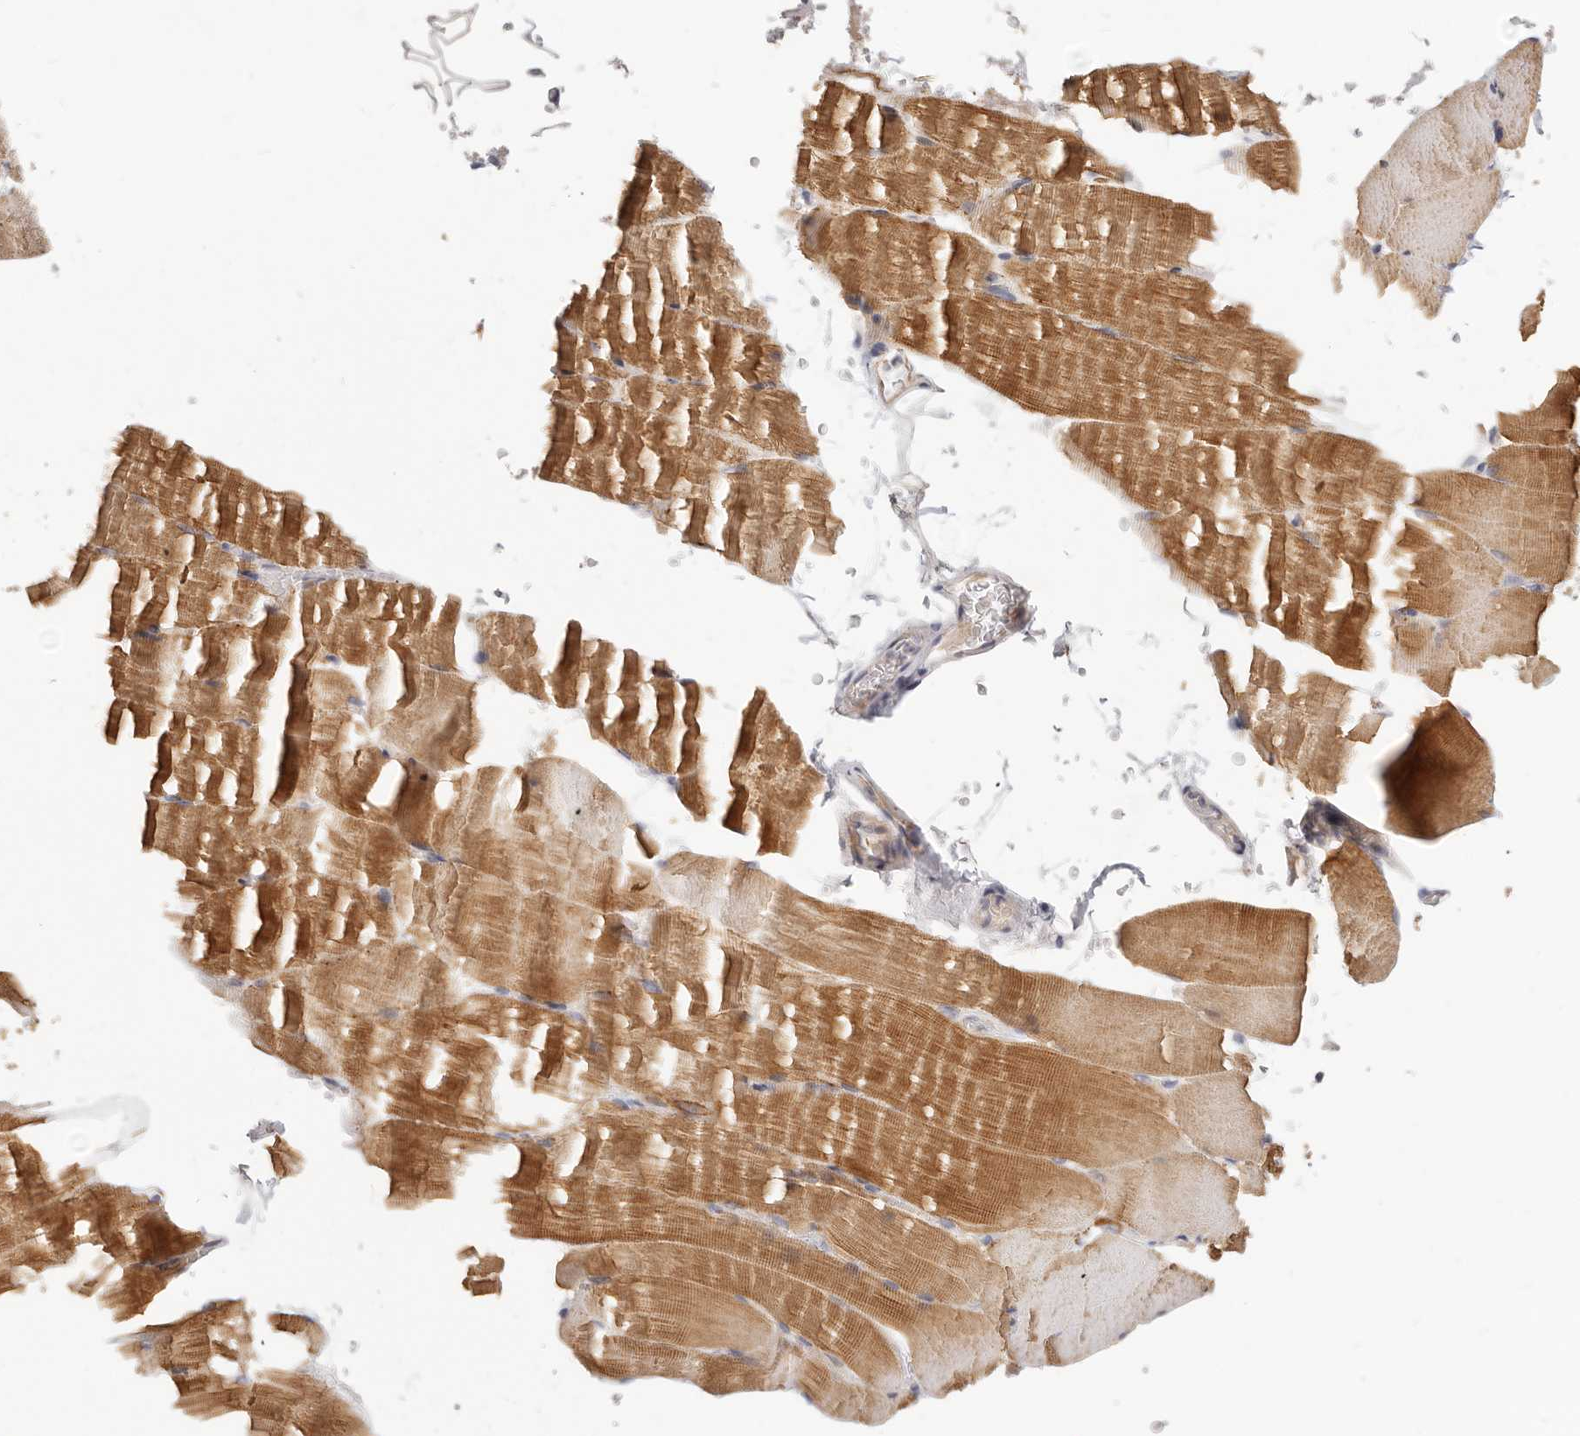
{"staining": {"intensity": "moderate", "quantity": ">75%", "location": "cytoplasmic/membranous"}, "tissue": "skeletal muscle", "cell_type": "Myocytes", "image_type": "normal", "snomed": [{"axis": "morphology", "description": "Normal tissue, NOS"}, {"axis": "topography", "description": "Skeletal muscle"}, {"axis": "topography", "description": "Parathyroid gland"}], "caption": "Human skeletal muscle stained for a protein (brown) displays moderate cytoplasmic/membranous positive expression in approximately >75% of myocytes.", "gene": "TFB2M", "patient": {"sex": "female", "age": 37}}